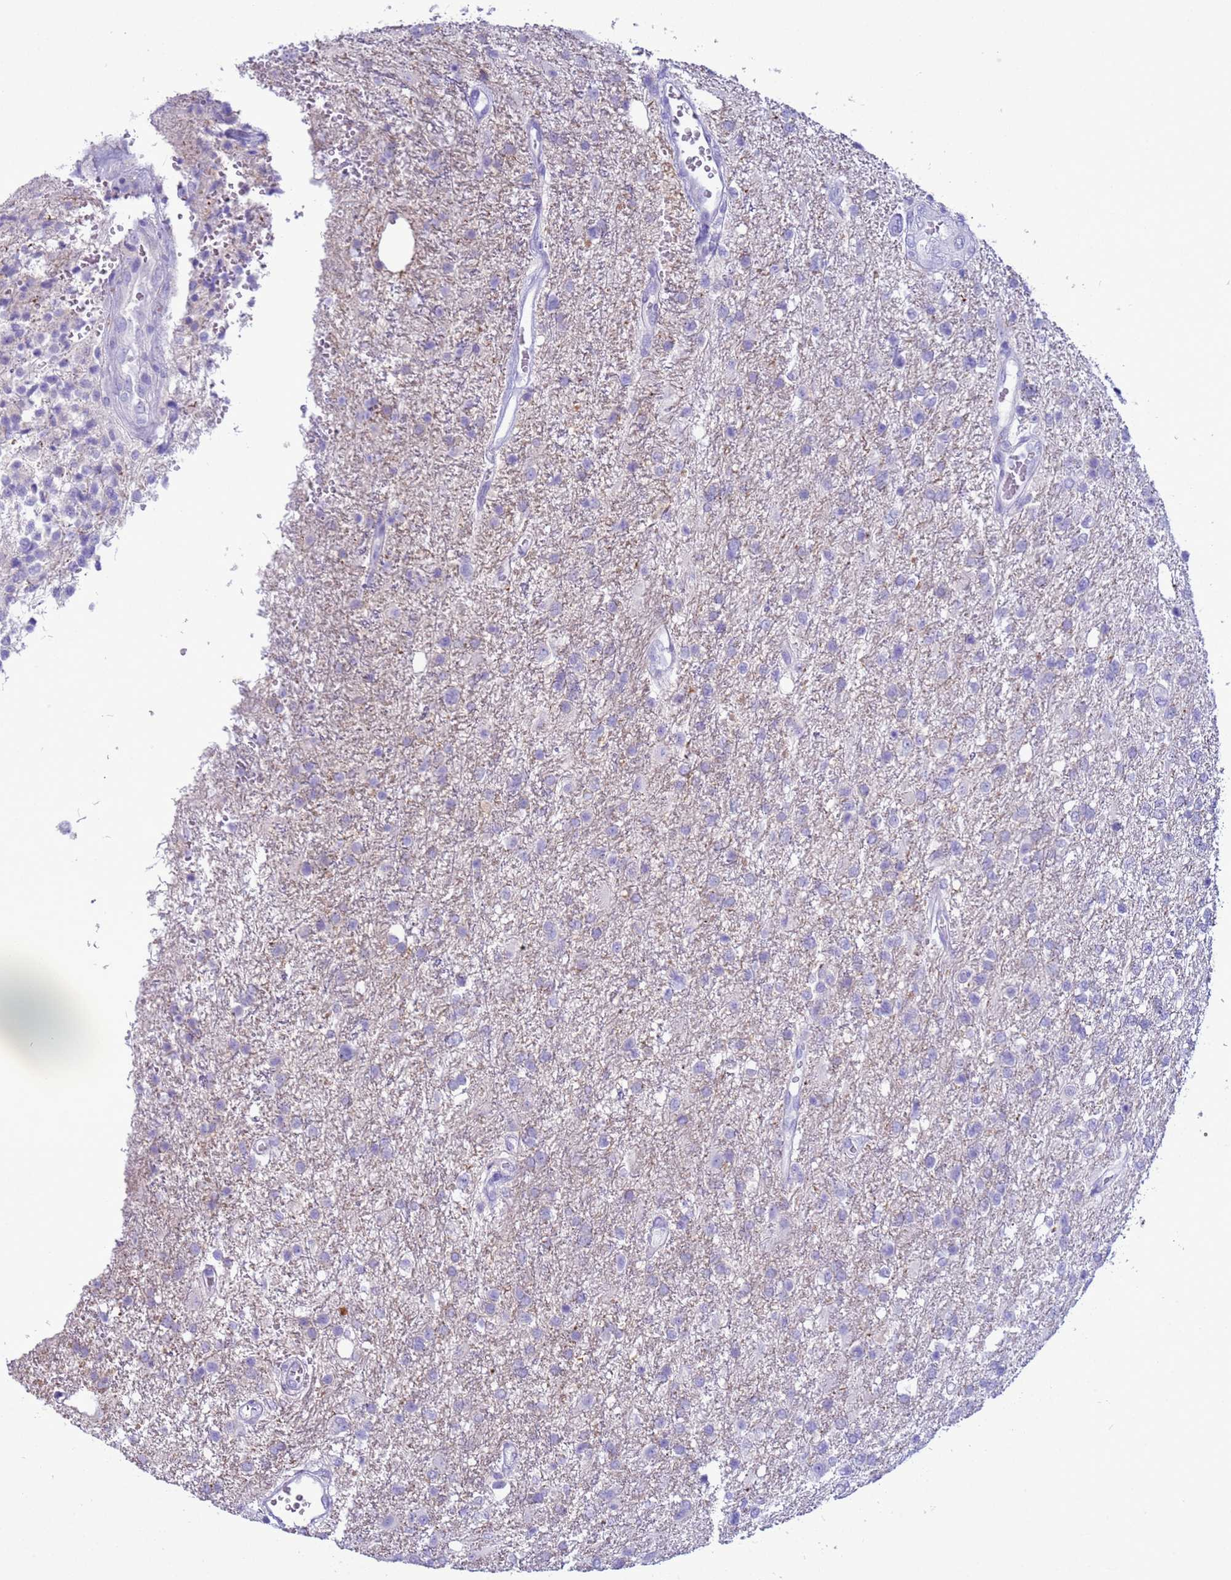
{"staining": {"intensity": "negative", "quantity": "none", "location": "none"}, "tissue": "glioma", "cell_type": "Tumor cells", "image_type": "cancer", "snomed": [{"axis": "morphology", "description": "Glioma, malignant, High grade"}, {"axis": "topography", "description": "Brain"}], "caption": "Photomicrograph shows no significant protein expression in tumor cells of malignant high-grade glioma. (Brightfield microscopy of DAB immunohistochemistry at high magnification).", "gene": "CST4", "patient": {"sex": "male", "age": 56}}